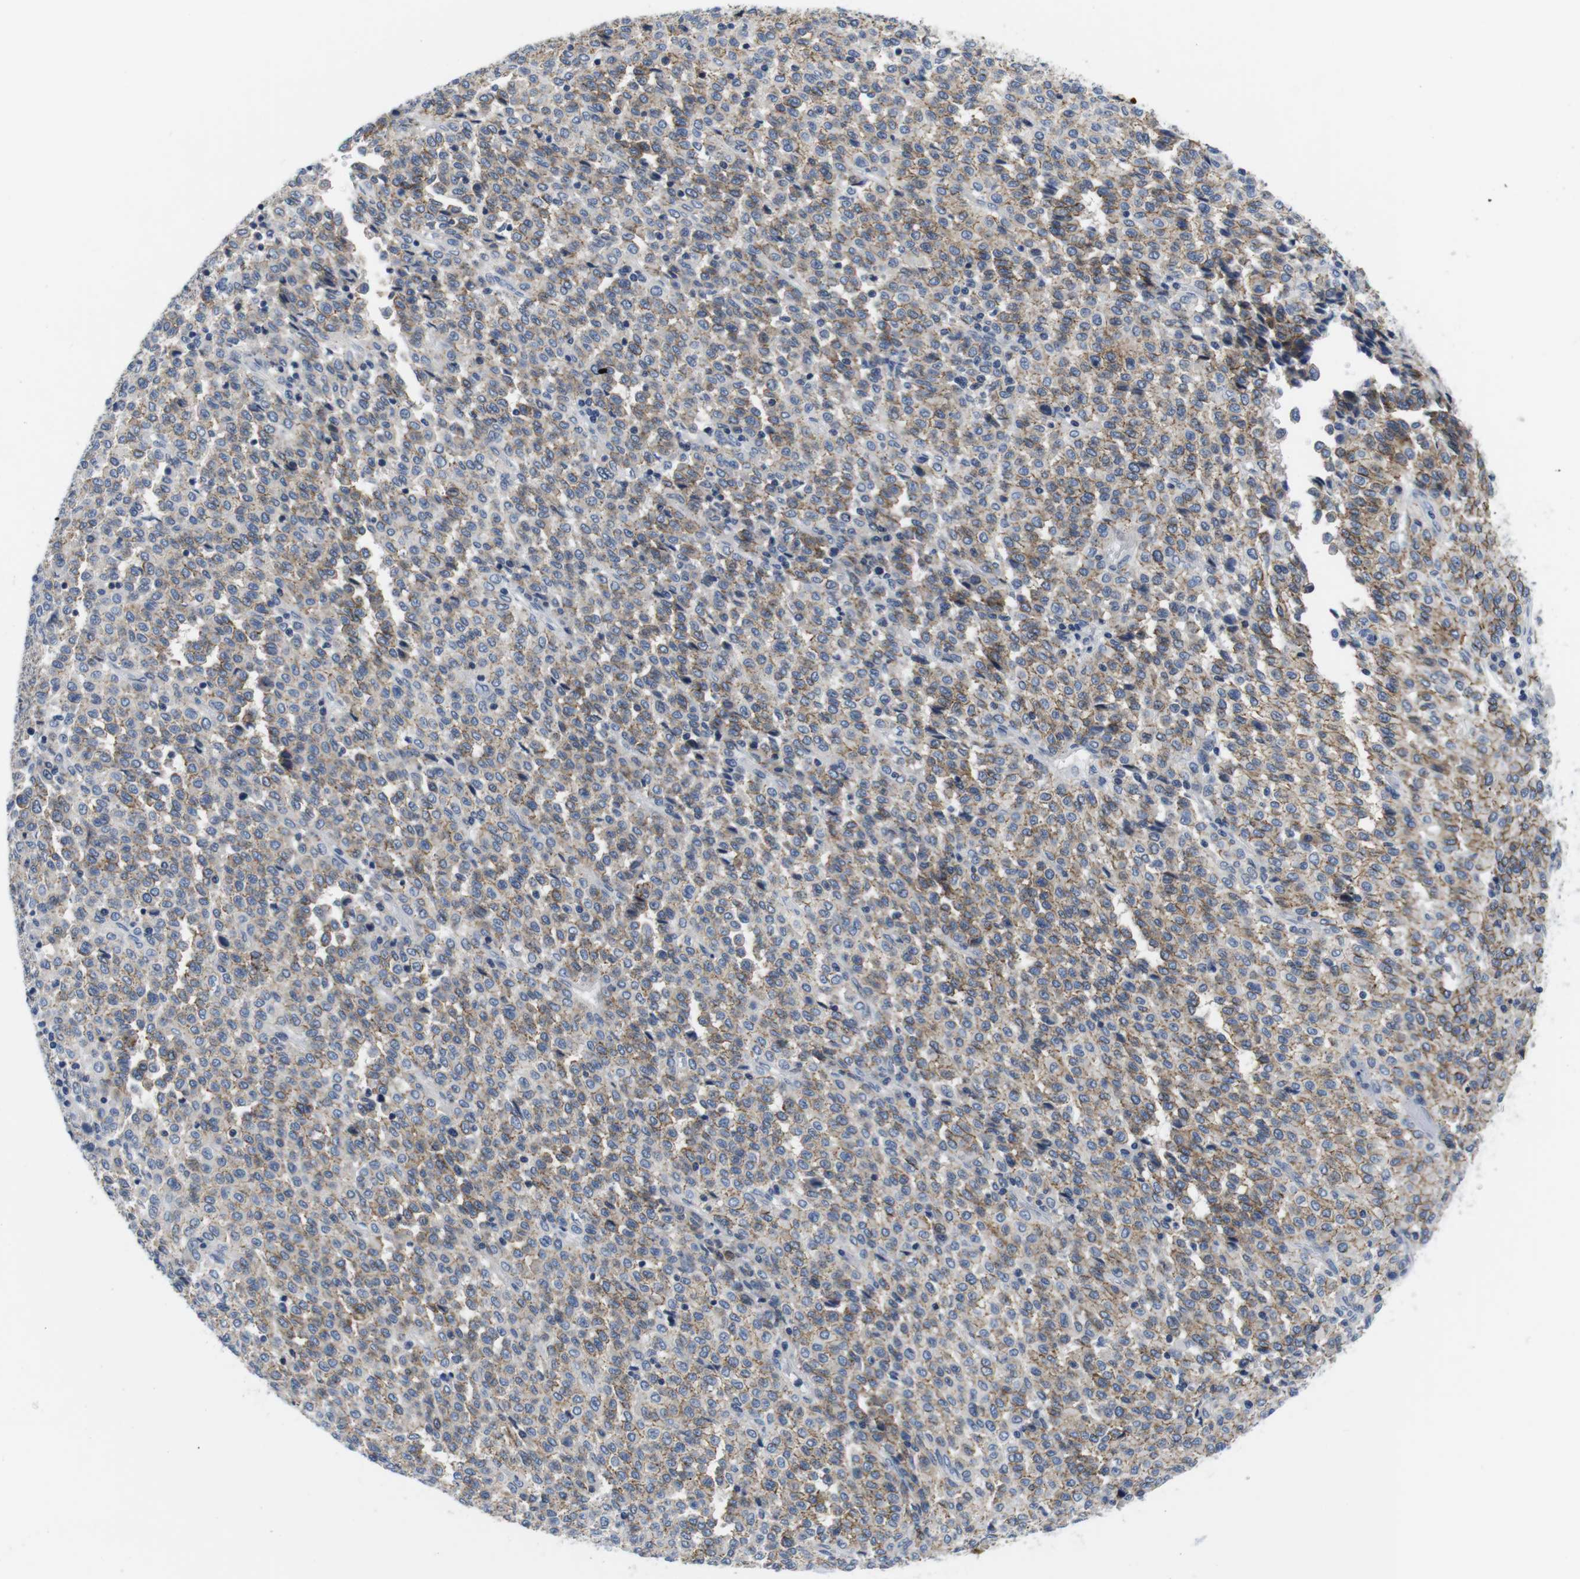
{"staining": {"intensity": "moderate", "quantity": "25%-75%", "location": "cytoplasmic/membranous"}, "tissue": "melanoma", "cell_type": "Tumor cells", "image_type": "cancer", "snomed": [{"axis": "morphology", "description": "Malignant melanoma, Metastatic site"}, {"axis": "topography", "description": "Pancreas"}], "caption": "IHC image of neoplastic tissue: human malignant melanoma (metastatic site) stained using IHC demonstrates medium levels of moderate protein expression localized specifically in the cytoplasmic/membranous of tumor cells, appearing as a cytoplasmic/membranous brown color.", "gene": "SCRIB", "patient": {"sex": "female", "age": 30}}